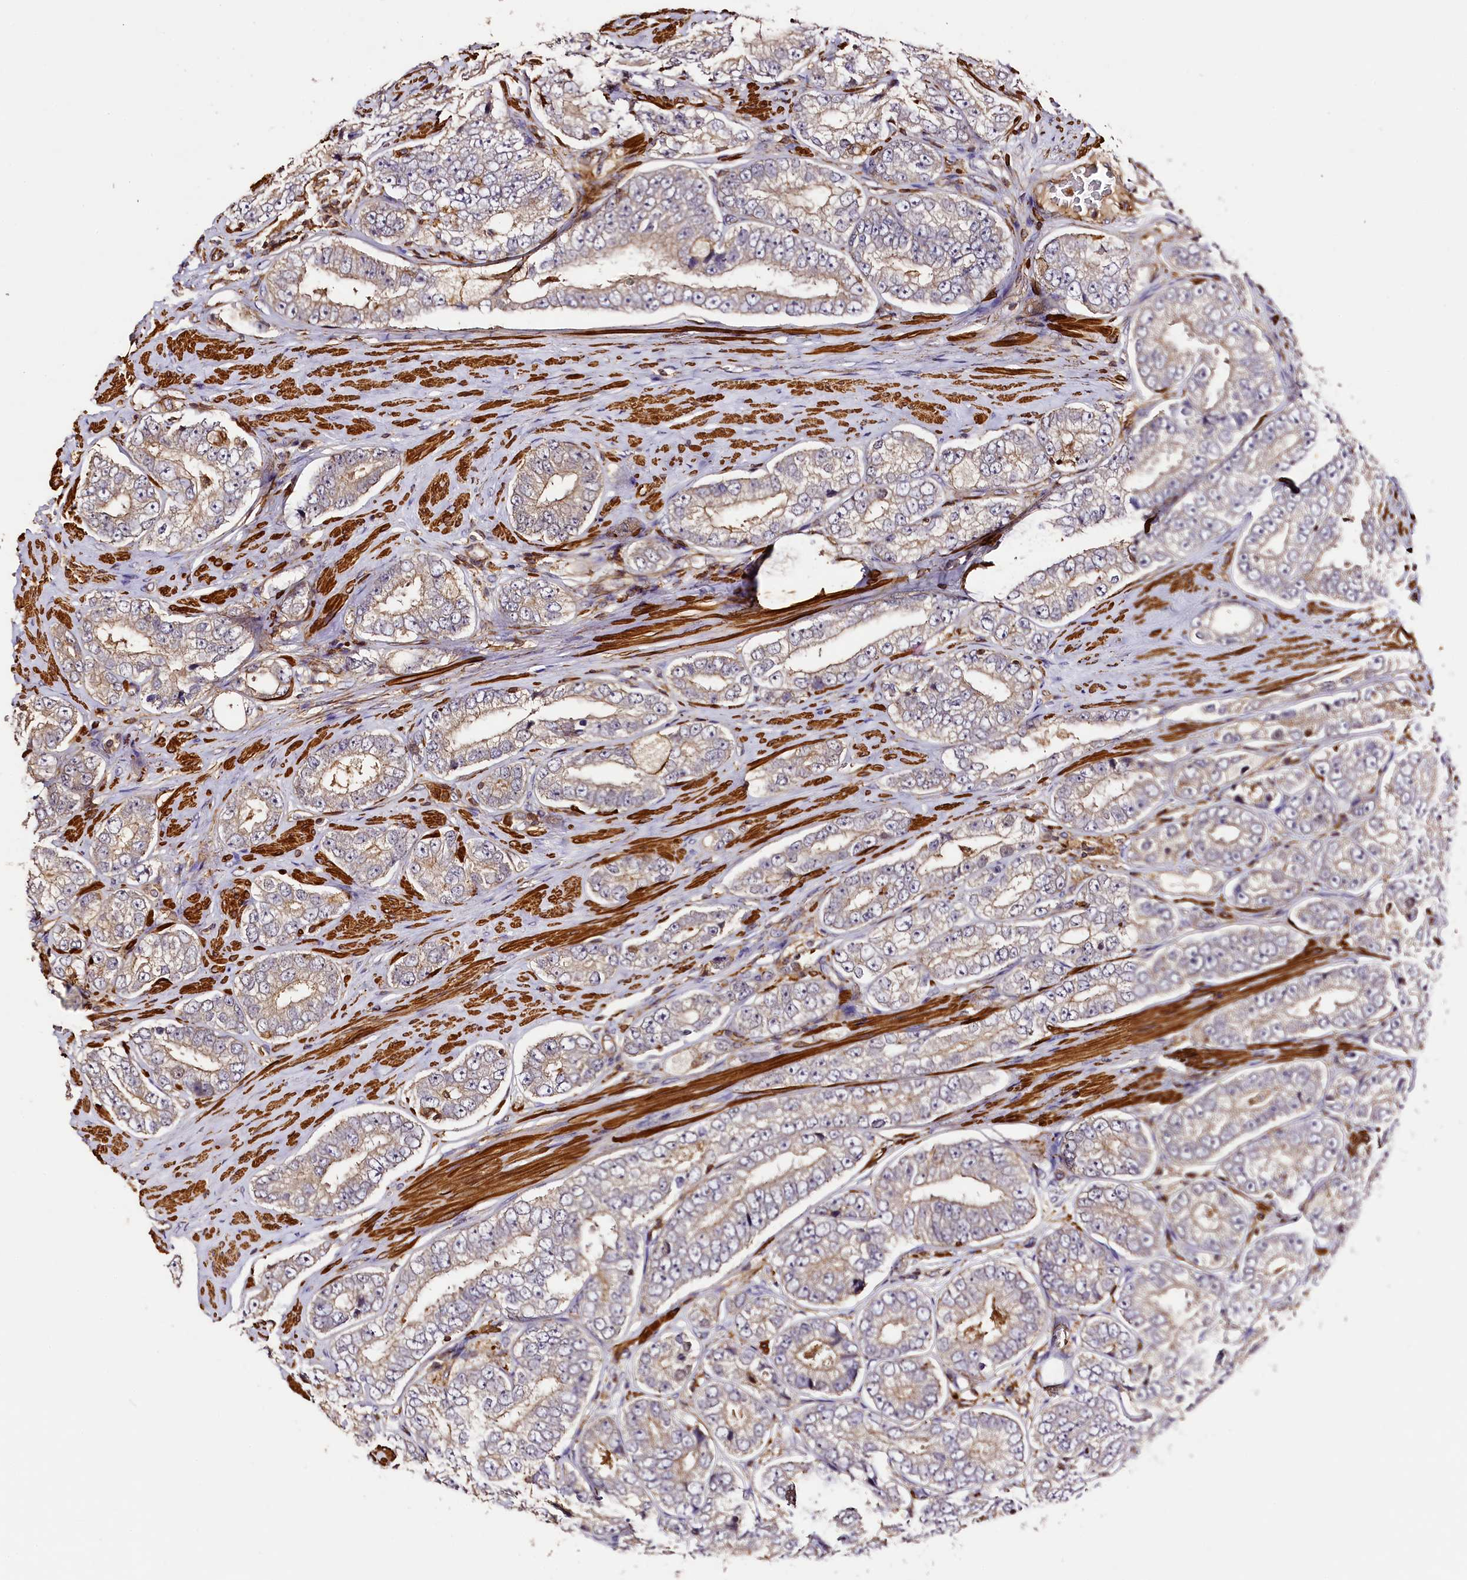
{"staining": {"intensity": "weak", "quantity": ">75%", "location": "cytoplasmic/membranous"}, "tissue": "prostate cancer", "cell_type": "Tumor cells", "image_type": "cancer", "snomed": [{"axis": "morphology", "description": "Adenocarcinoma, High grade"}, {"axis": "topography", "description": "Prostate"}], "caption": "Tumor cells show low levels of weak cytoplasmic/membranous expression in about >75% of cells in adenocarcinoma (high-grade) (prostate).", "gene": "RAPSN", "patient": {"sex": "male", "age": 56}}